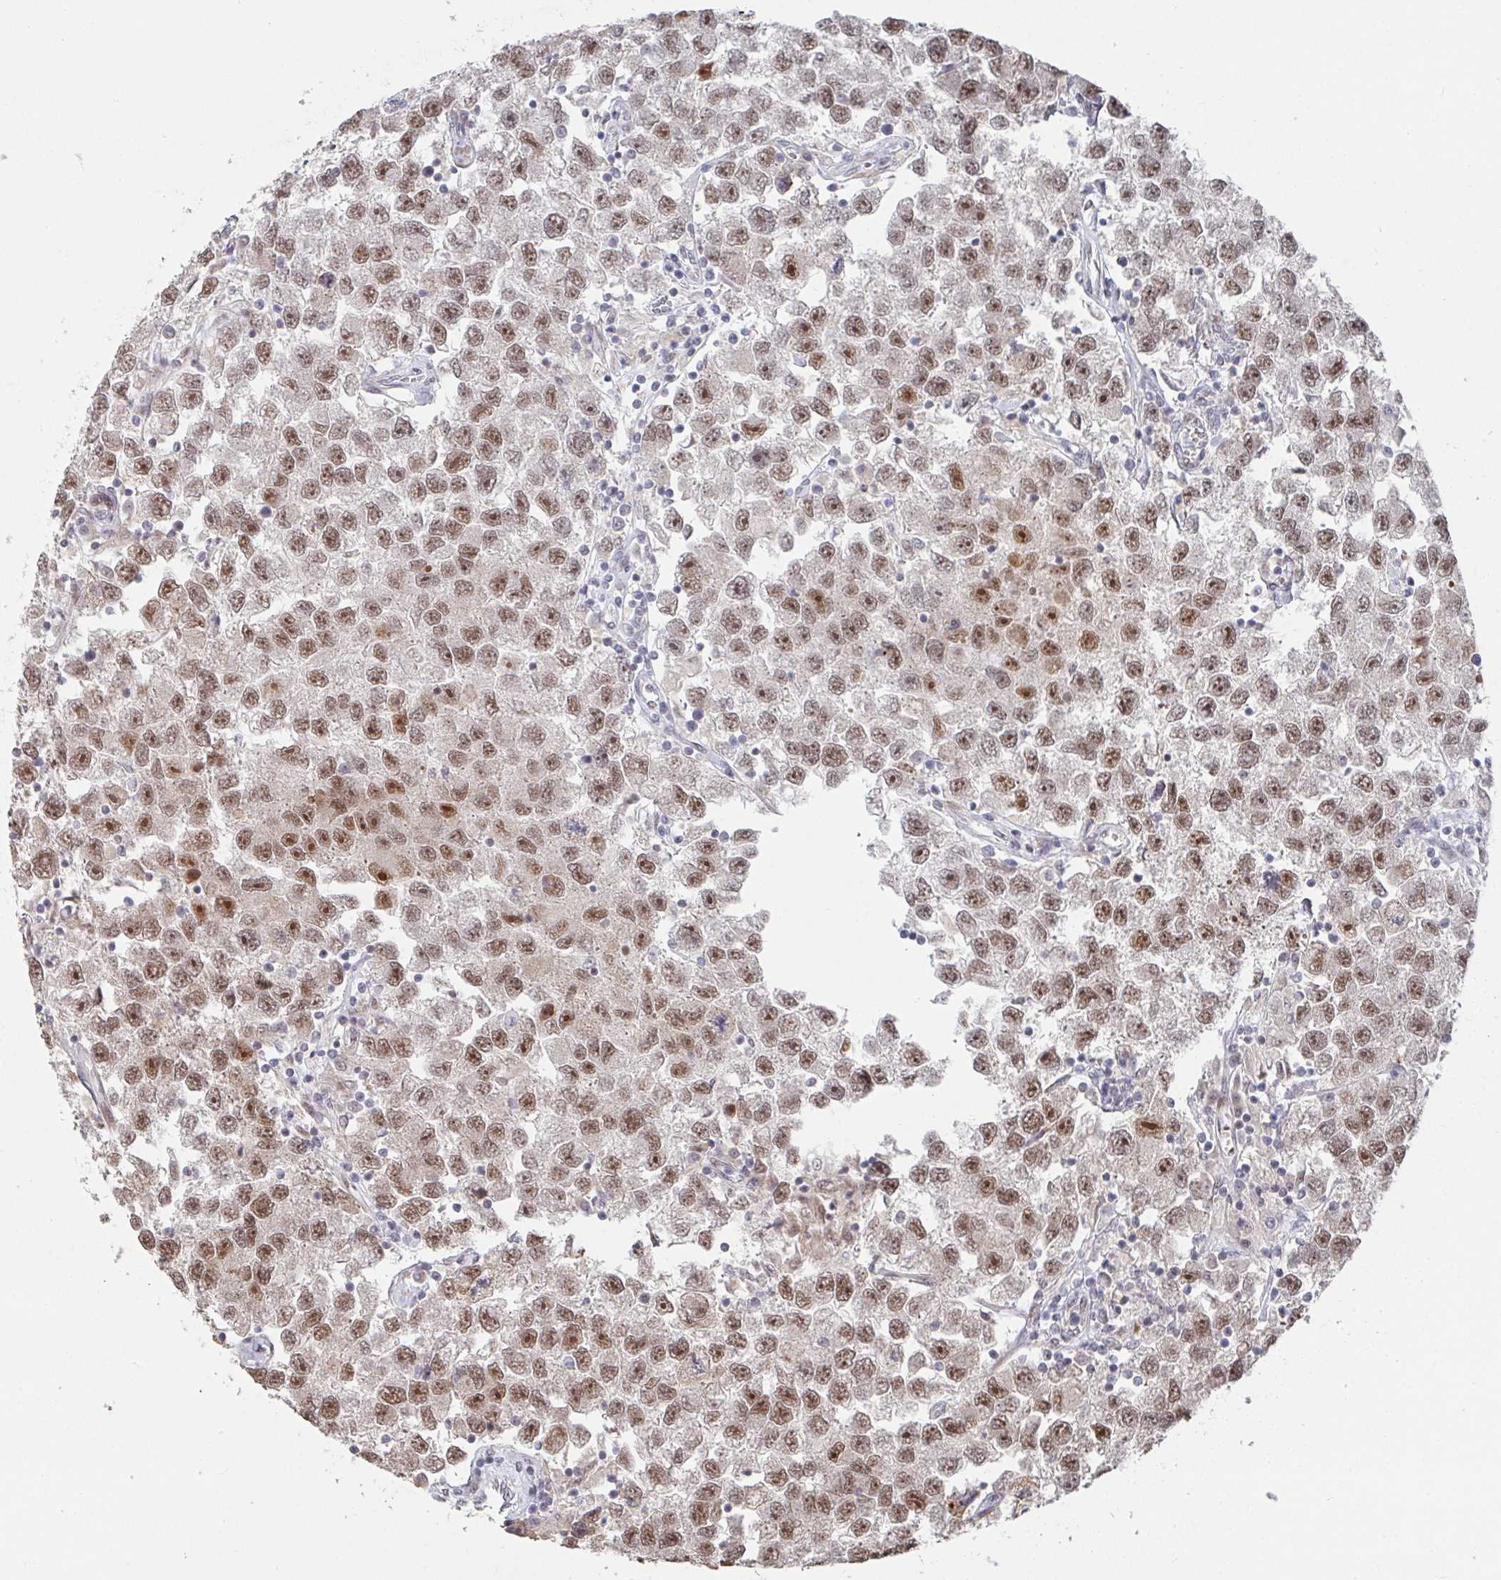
{"staining": {"intensity": "moderate", "quantity": ">75%", "location": "nuclear"}, "tissue": "testis cancer", "cell_type": "Tumor cells", "image_type": "cancer", "snomed": [{"axis": "morphology", "description": "Seminoma, NOS"}, {"axis": "topography", "description": "Testis"}], "caption": "Protein expression analysis of testis seminoma reveals moderate nuclear expression in approximately >75% of tumor cells. (DAB IHC, brown staining for protein, blue staining for nuclei).", "gene": "RBBP5", "patient": {"sex": "male", "age": 26}}